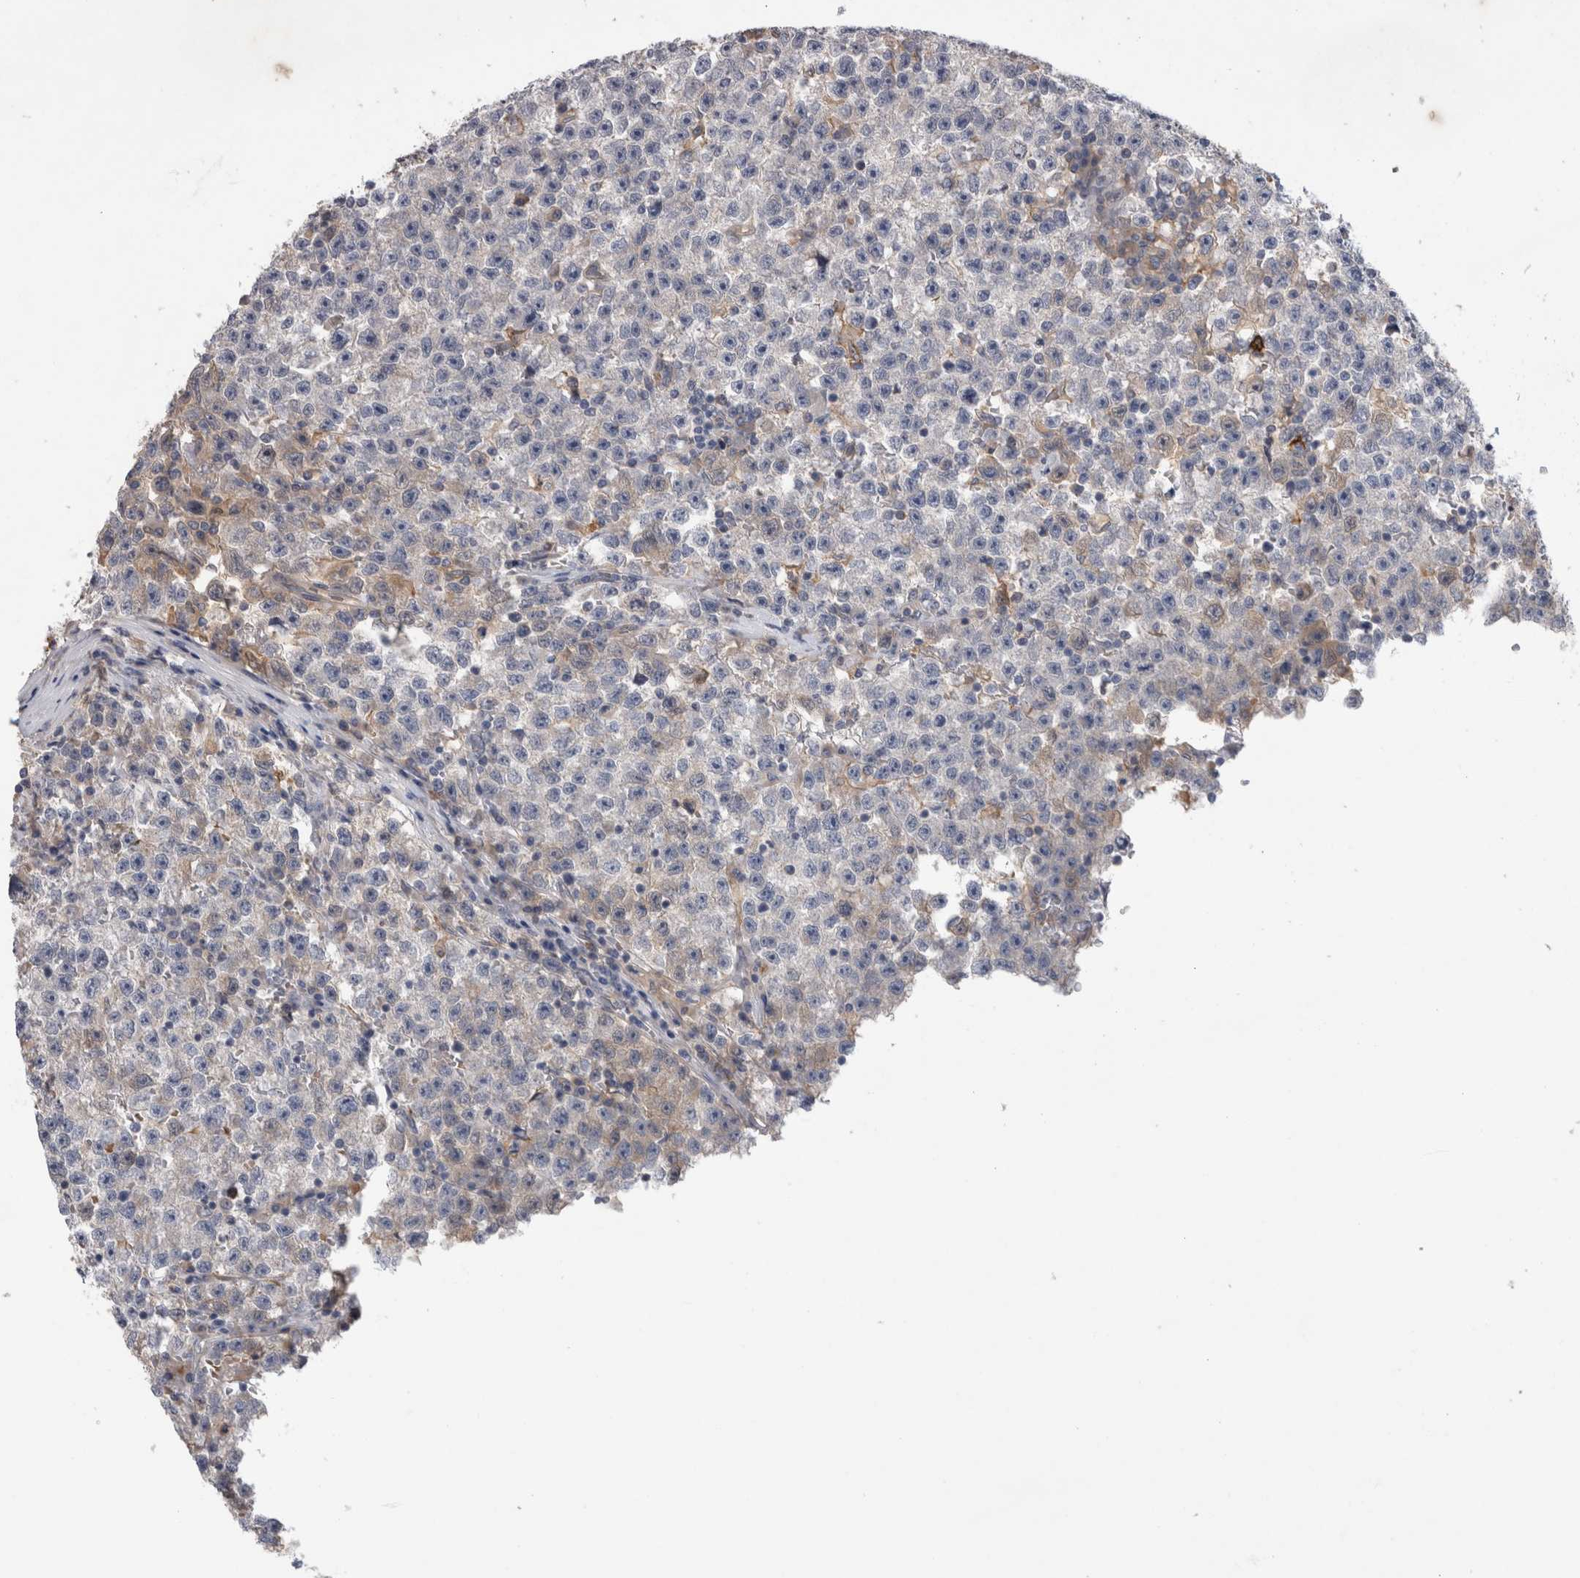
{"staining": {"intensity": "negative", "quantity": "none", "location": "none"}, "tissue": "testis cancer", "cell_type": "Tumor cells", "image_type": "cancer", "snomed": [{"axis": "morphology", "description": "Seminoma, NOS"}, {"axis": "topography", "description": "Testis"}], "caption": "Testis seminoma was stained to show a protein in brown. There is no significant expression in tumor cells.", "gene": "ANKFY1", "patient": {"sex": "male", "age": 22}}